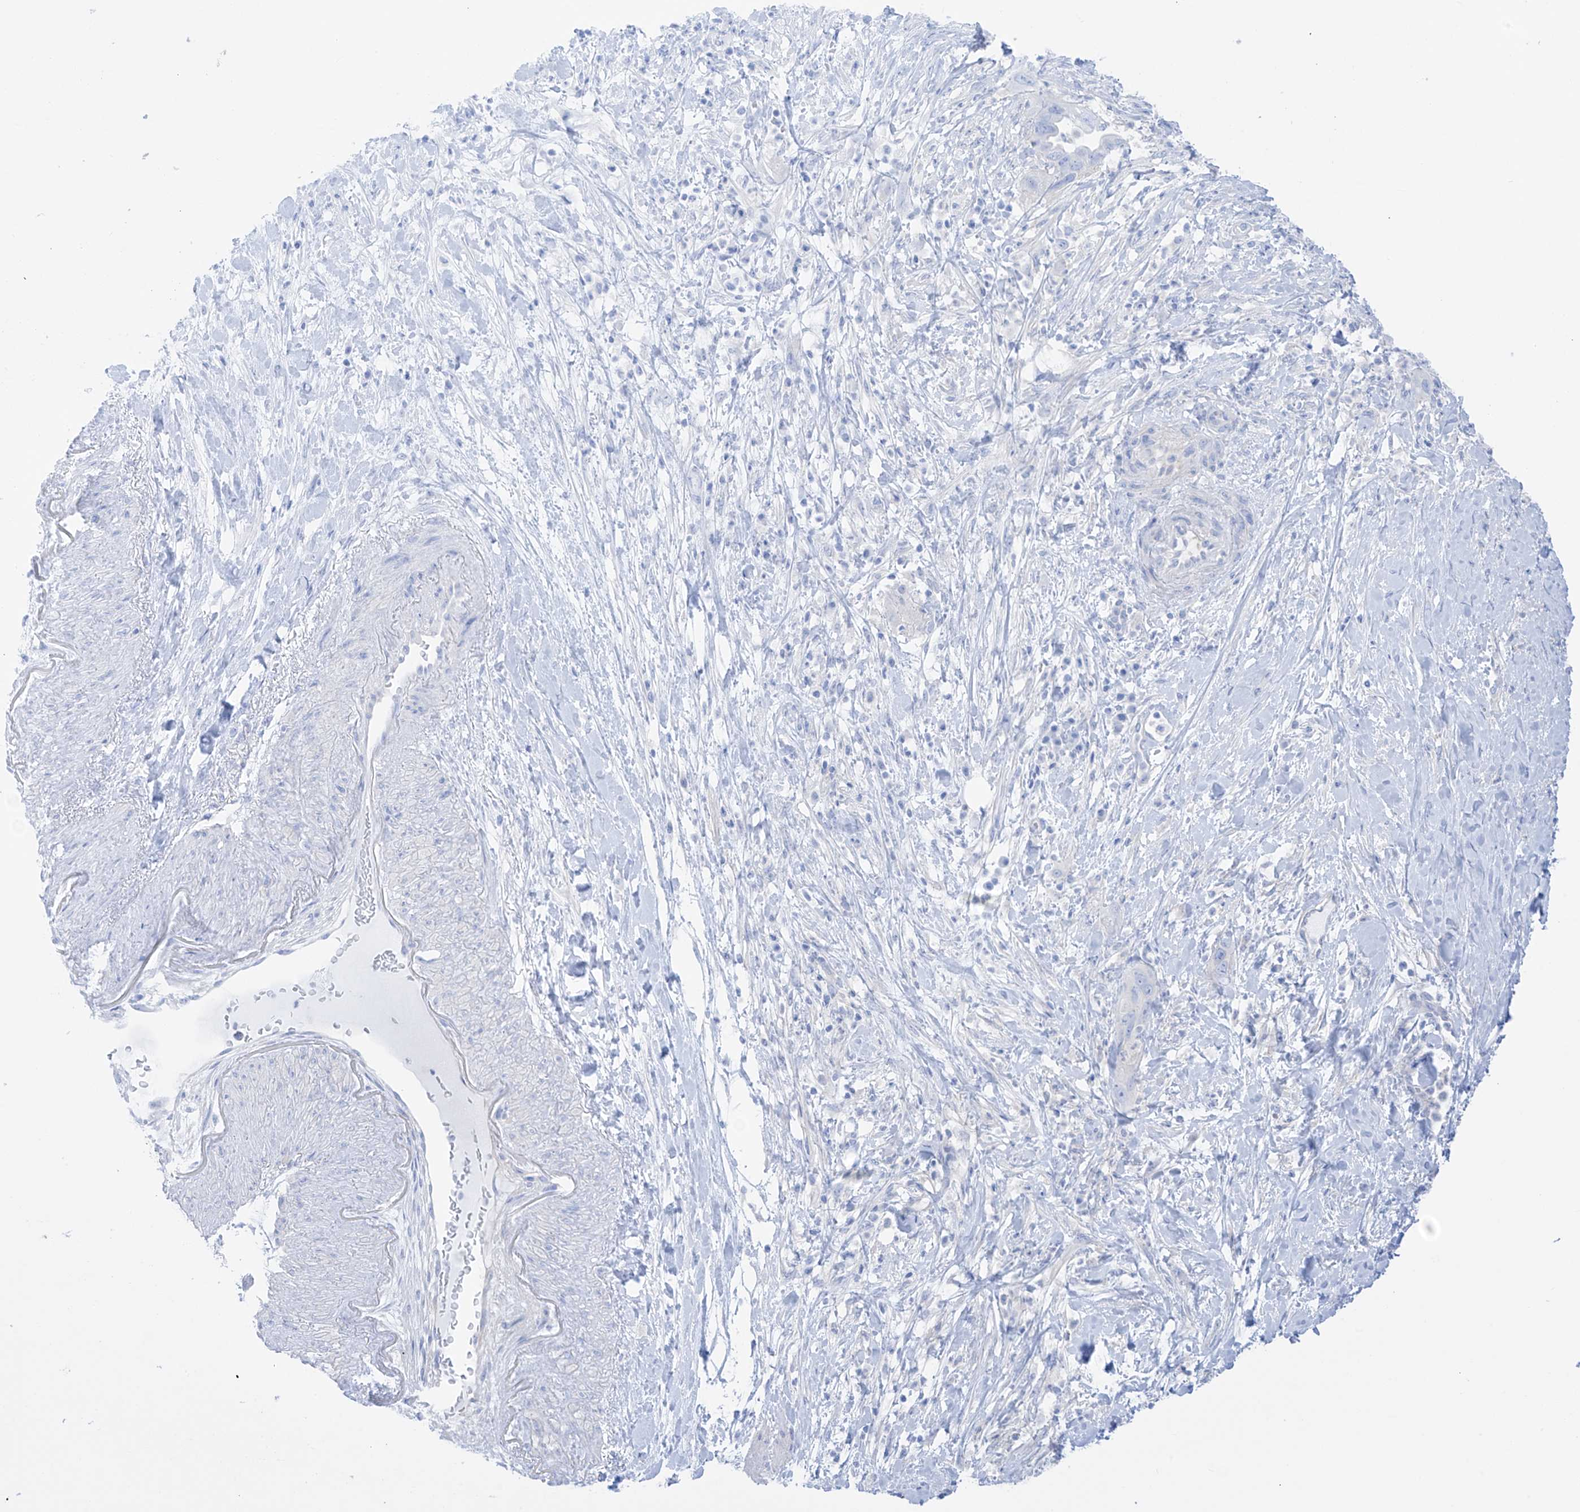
{"staining": {"intensity": "negative", "quantity": "none", "location": "none"}, "tissue": "pancreatic cancer", "cell_type": "Tumor cells", "image_type": "cancer", "snomed": [{"axis": "morphology", "description": "Adenocarcinoma, NOS"}, {"axis": "topography", "description": "Pancreas"}], "caption": "An IHC micrograph of adenocarcinoma (pancreatic) is shown. There is no staining in tumor cells of adenocarcinoma (pancreatic). The staining is performed using DAB brown chromogen with nuclei counter-stained in using hematoxylin.", "gene": "TRMU", "patient": {"sex": "female", "age": 71}}